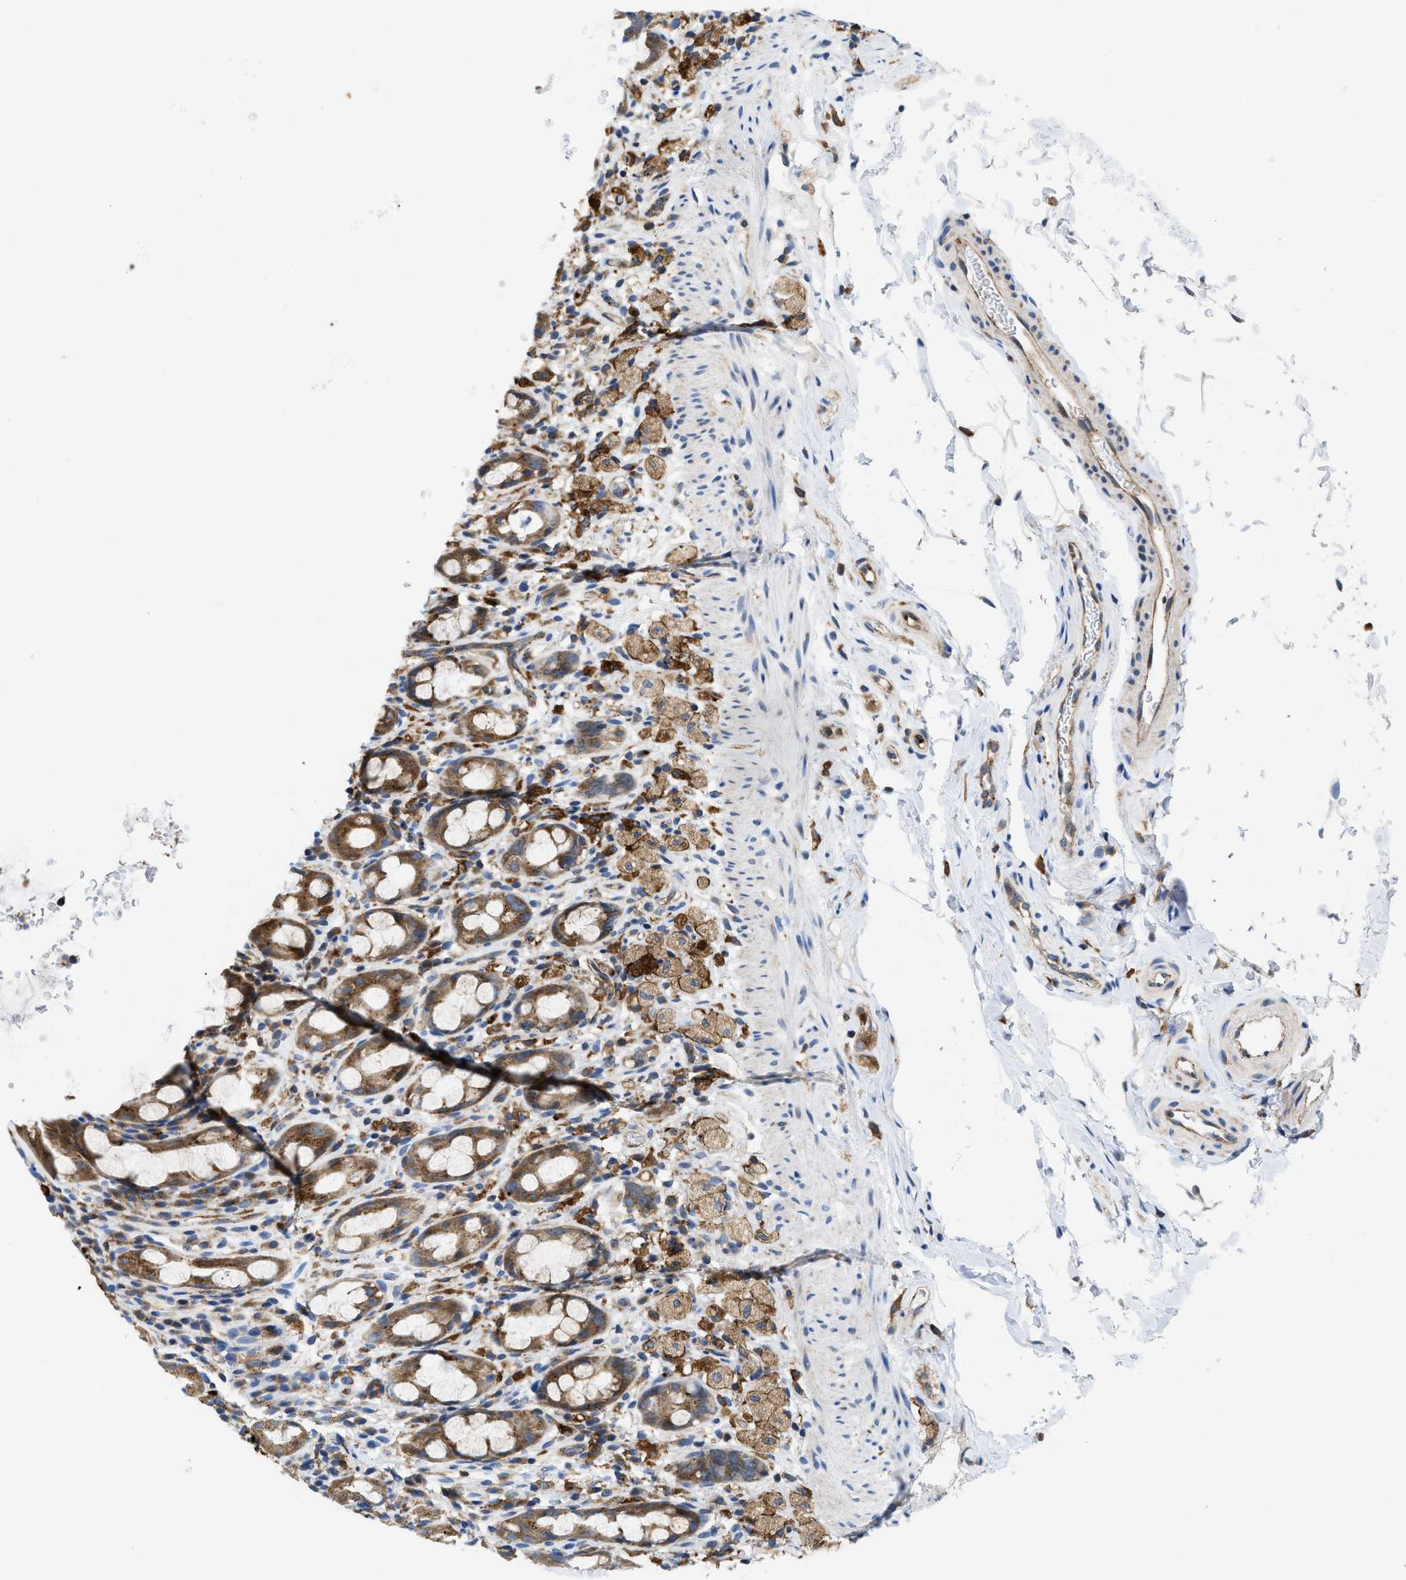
{"staining": {"intensity": "moderate", "quantity": ">75%", "location": "cytoplasmic/membranous"}, "tissue": "rectum", "cell_type": "Glandular cells", "image_type": "normal", "snomed": [{"axis": "morphology", "description": "Normal tissue, NOS"}, {"axis": "topography", "description": "Rectum"}], "caption": "Glandular cells show medium levels of moderate cytoplasmic/membranous staining in approximately >75% of cells in benign rectum.", "gene": "ENPP4", "patient": {"sex": "male", "age": 44}}